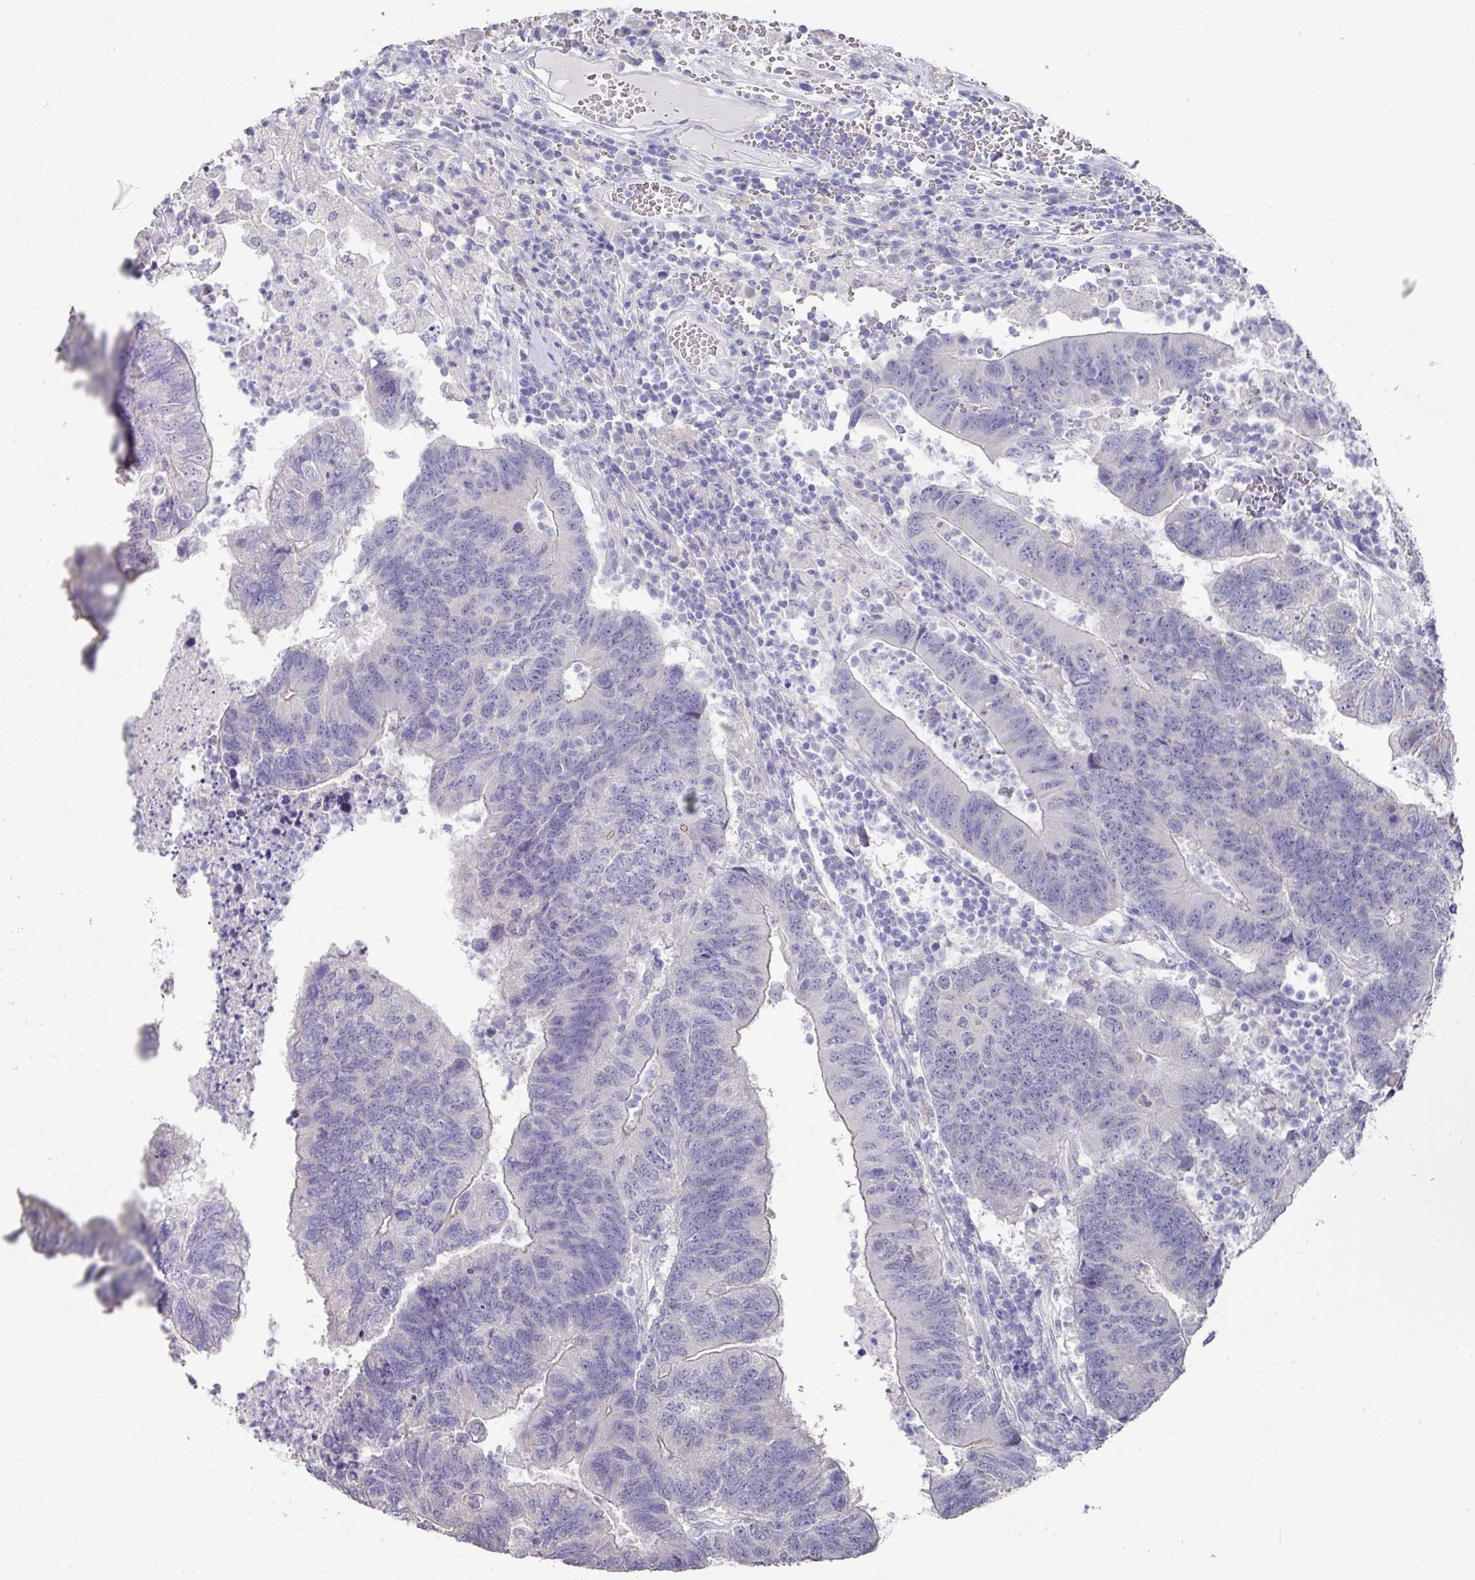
{"staining": {"intensity": "negative", "quantity": "none", "location": "none"}, "tissue": "colorectal cancer", "cell_type": "Tumor cells", "image_type": "cancer", "snomed": [{"axis": "morphology", "description": "Adenocarcinoma, NOS"}, {"axis": "topography", "description": "Colon"}], "caption": "Image shows no protein expression in tumor cells of colorectal cancer (adenocarcinoma) tissue. The staining was performed using DAB to visualize the protein expression in brown, while the nuclei were stained in blue with hematoxylin (Magnification: 20x).", "gene": "DAZL", "patient": {"sex": "female", "age": 48}}